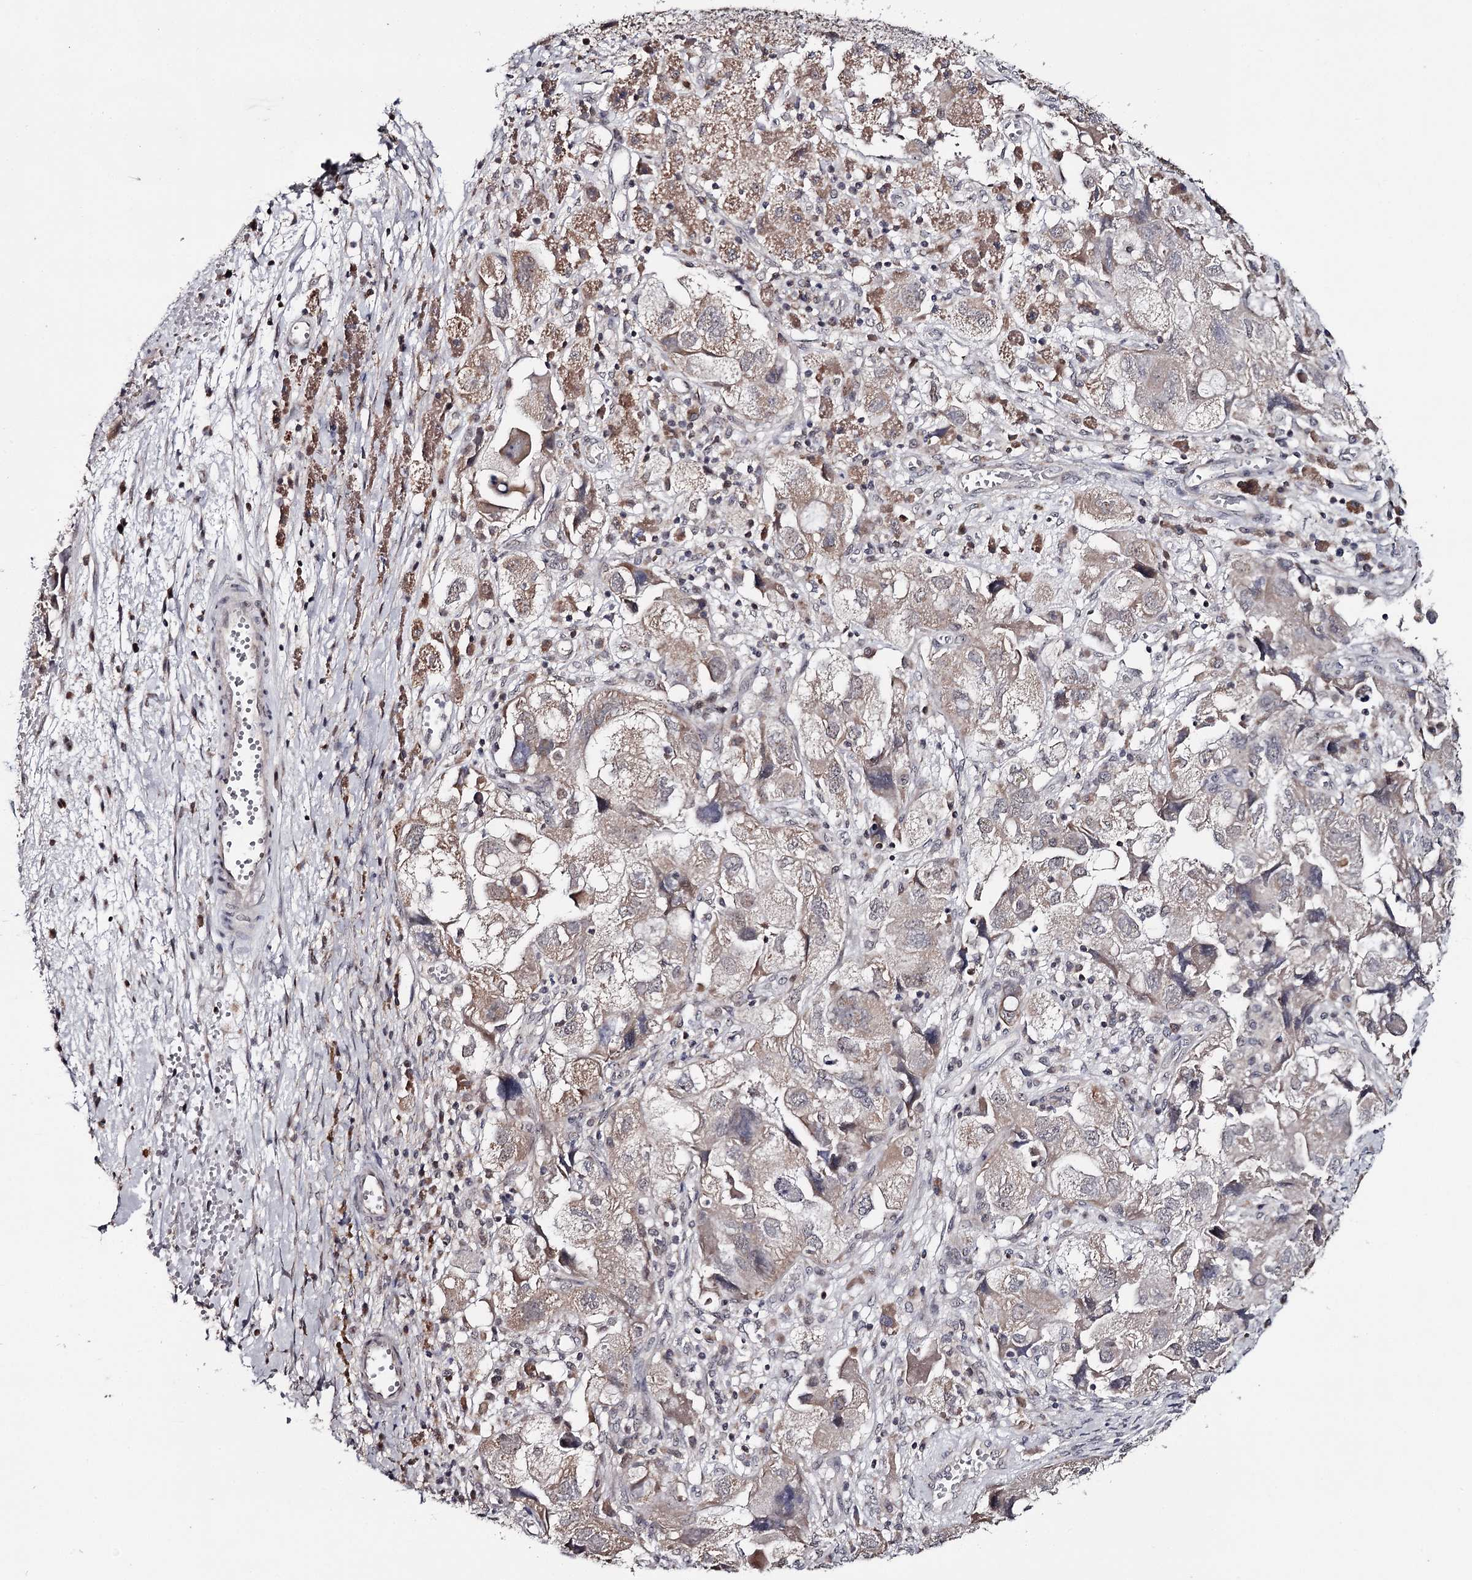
{"staining": {"intensity": "weak", "quantity": "25%-75%", "location": "cytoplasmic/membranous,nuclear"}, "tissue": "ovarian cancer", "cell_type": "Tumor cells", "image_type": "cancer", "snomed": [{"axis": "morphology", "description": "Carcinoma, NOS"}, {"axis": "morphology", "description": "Cystadenocarcinoma, serous, NOS"}, {"axis": "topography", "description": "Ovary"}], "caption": "A high-resolution photomicrograph shows IHC staining of ovarian cancer (carcinoma), which shows weak cytoplasmic/membranous and nuclear positivity in about 25%-75% of tumor cells.", "gene": "GTSF1", "patient": {"sex": "female", "age": 69}}